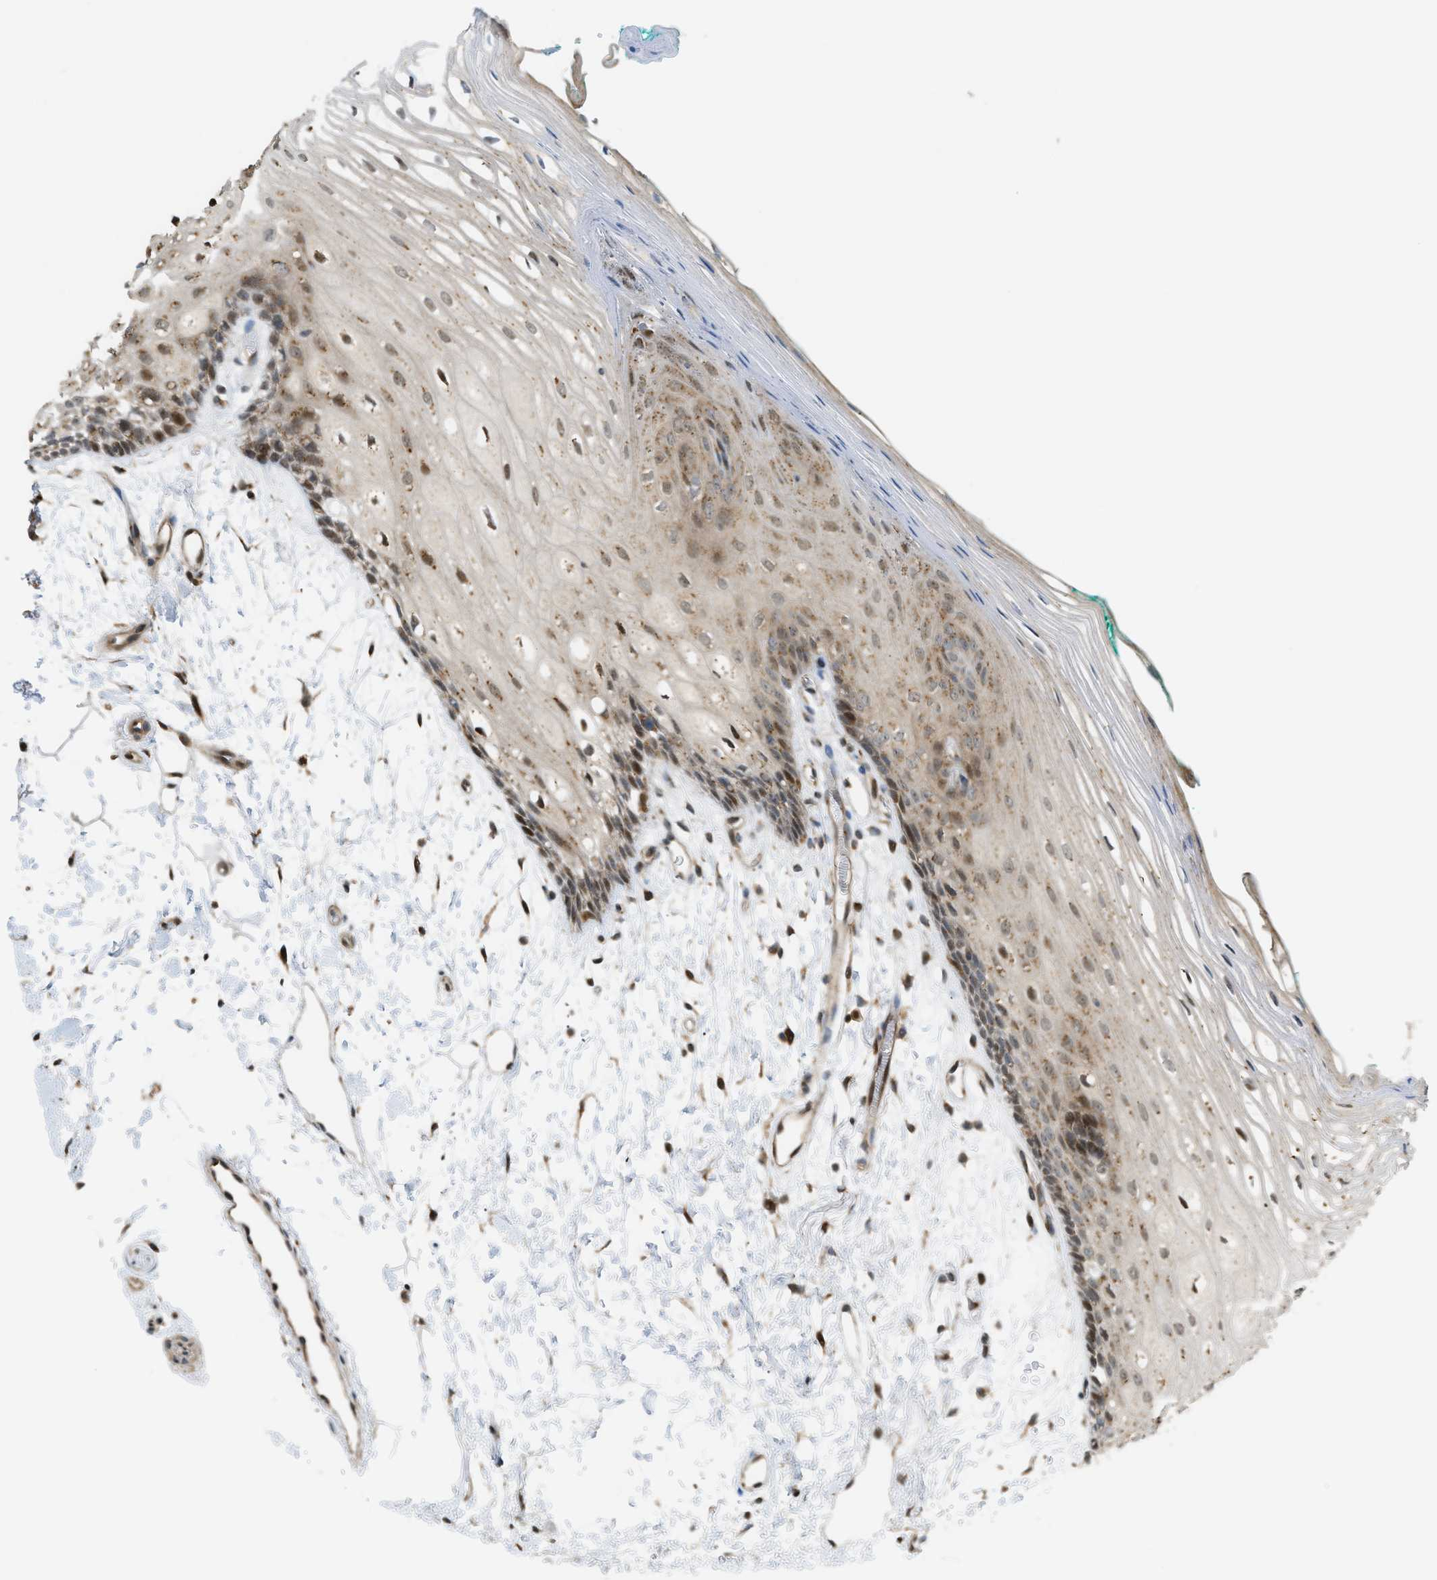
{"staining": {"intensity": "weak", "quantity": "25%-75%", "location": "cytoplasmic/membranous,nuclear"}, "tissue": "oral mucosa", "cell_type": "Squamous epithelial cells", "image_type": "normal", "snomed": [{"axis": "morphology", "description": "Normal tissue, NOS"}, {"axis": "topography", "description": "Skeletal muscle"}, {"axis": "topography", "description": "Oral tissue"}, {"axis": "topography", "description": "Peripheral nerve tissue"}], "caption": "Protein analysis of unremarkable oral mucosa shows weak cytoplasmic/membranous,nuclear positivity in about 25%-75% of squamous epithelial cells.", "gene": "CCDC186", "patient": {"sex": "female", "age": 84}}